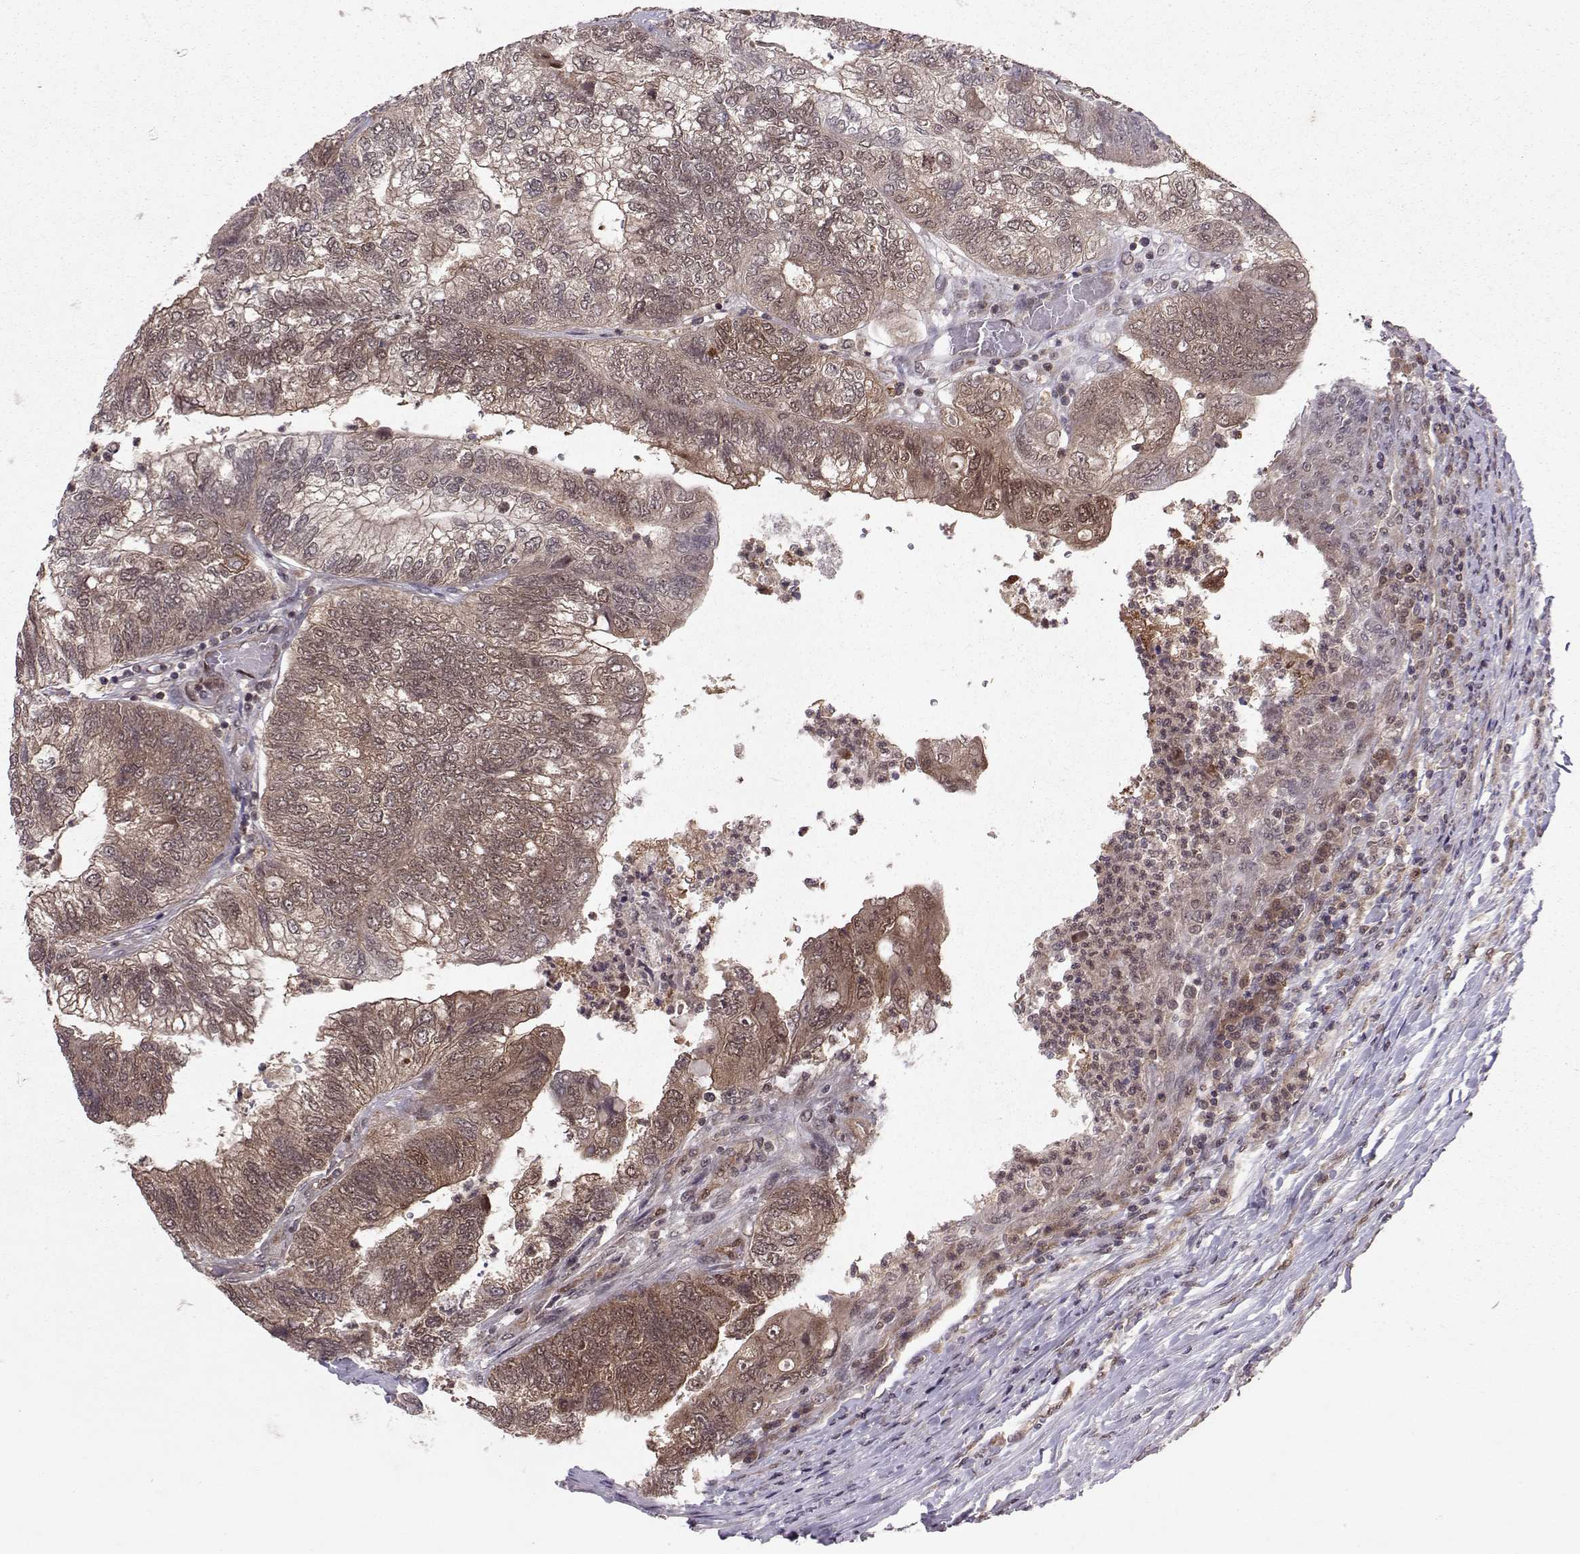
{"staining": {"intensity": "weak", "quantity": "25%-75%", "location": "cytoplasmic/membranous"}, "tissue": "colorectal cancer", "cell_type": "Tumor cells", "image_type": "cancer", "snomed": [{"axis": "morphology", "description": "Adenocarcinoma, NOS"}, {"axis": "topography", "description": "Colon"}], "caption": "DAB (3,3'-diaminobenzidine) immunohistochemical staining of human colorectal cancer (adenocarcinoma) displays weak cytoplasmic/membranous protein expression in about 25%-75% of tumor cells. The staining was performed using DAB to visualize the protein expression in brown, while the nuclei were stained in blue with hematoxylin (Magnification: 20x).", "gene": "PPP2R2A", "patient": {"sex": "female", "age": 67}}